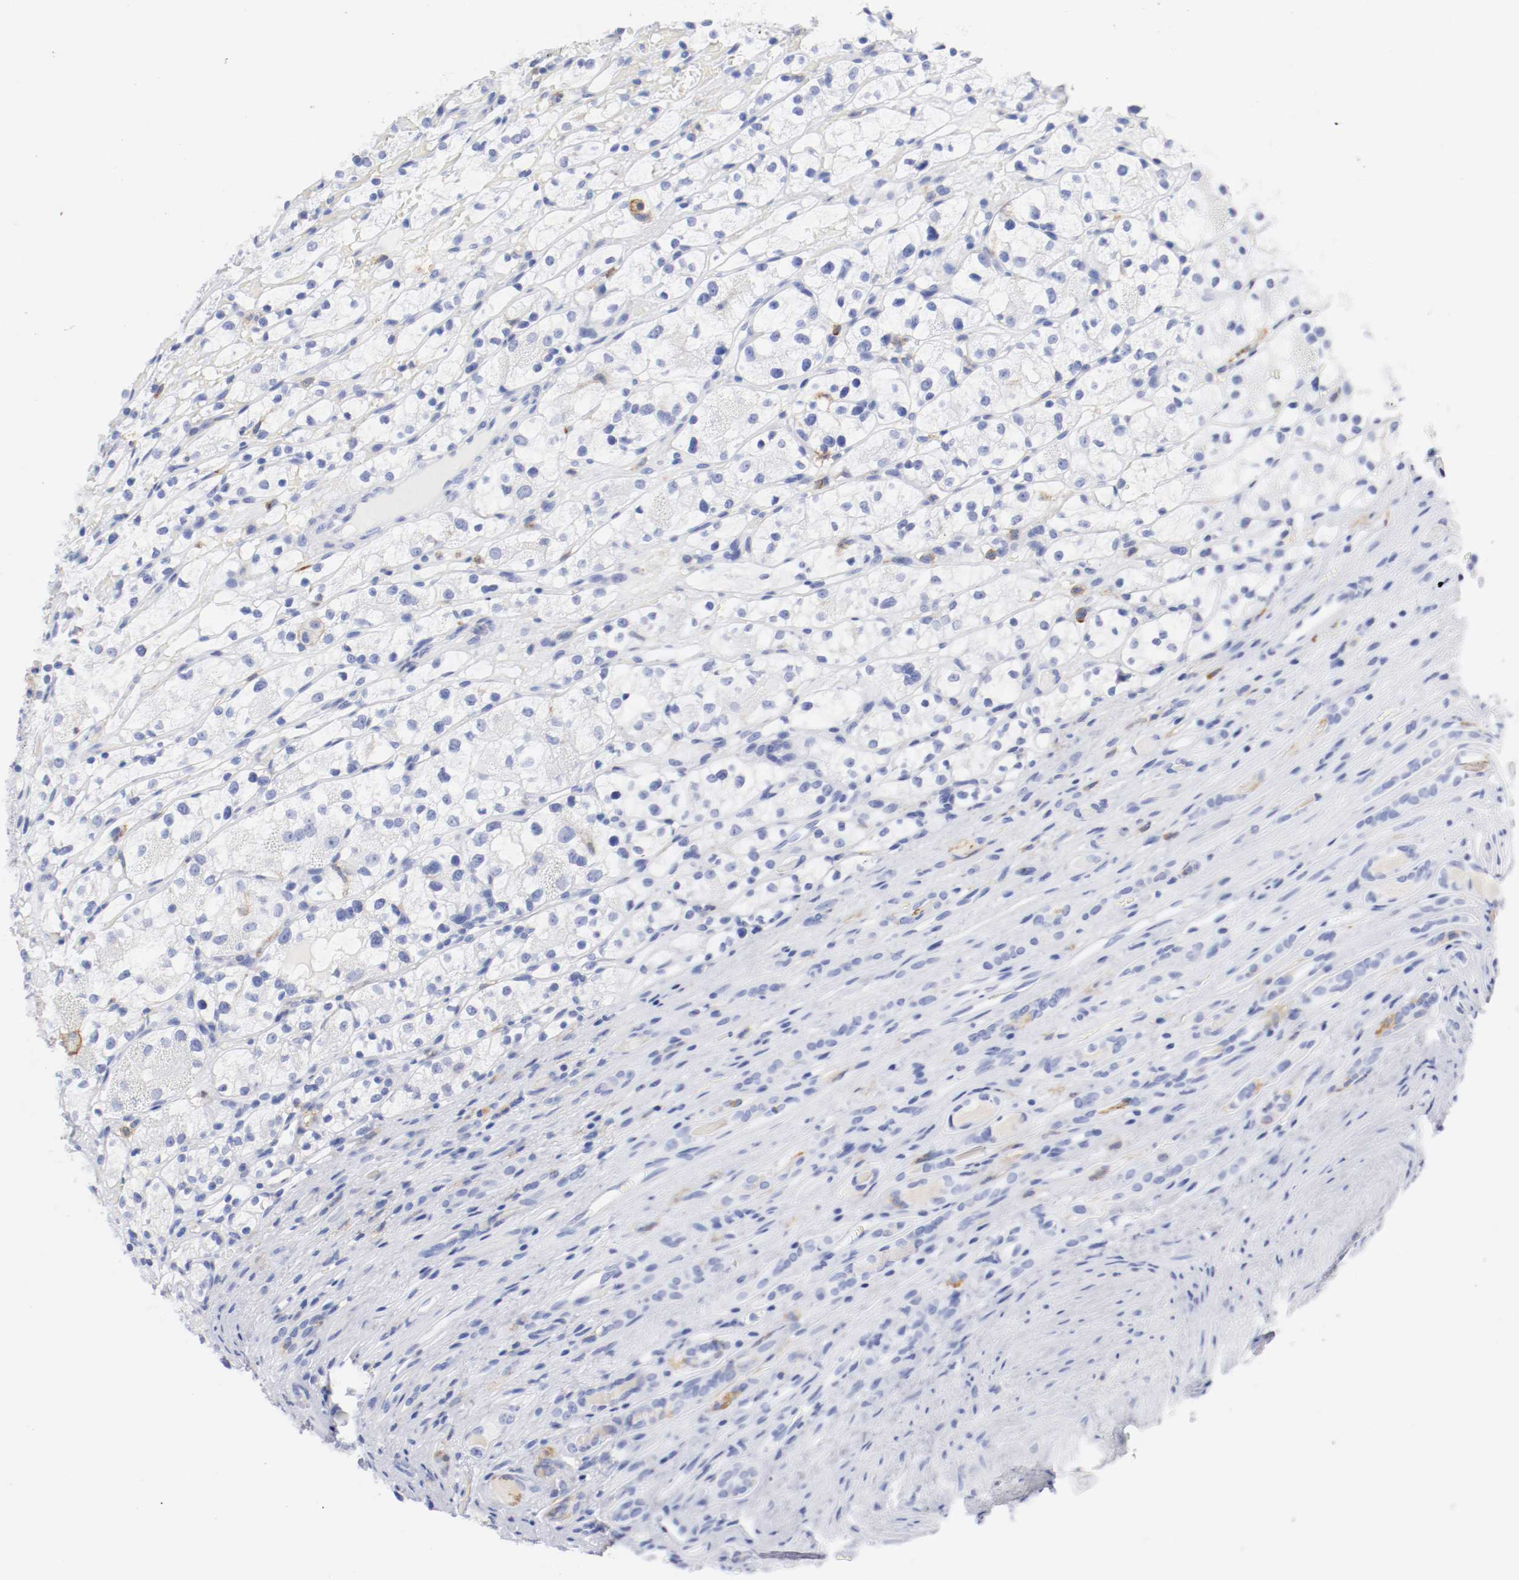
{"staining": {"intensity": "negative", "quantity": "none", "location": "none"}, "tissue": "renal cancer", "cell_type": "Tumor cells", "image_type": "cancer", "snomed": [{"axis": "morphology", "description": "Adenocarcinoma, NOS"}, {"axis": "topography", "description": "Kidney"}], "caption": "Tumor cells show no significant positivity in renal cancer.", "gene": "ITGAX", "patient": {"sex": "female", "age": 60}}